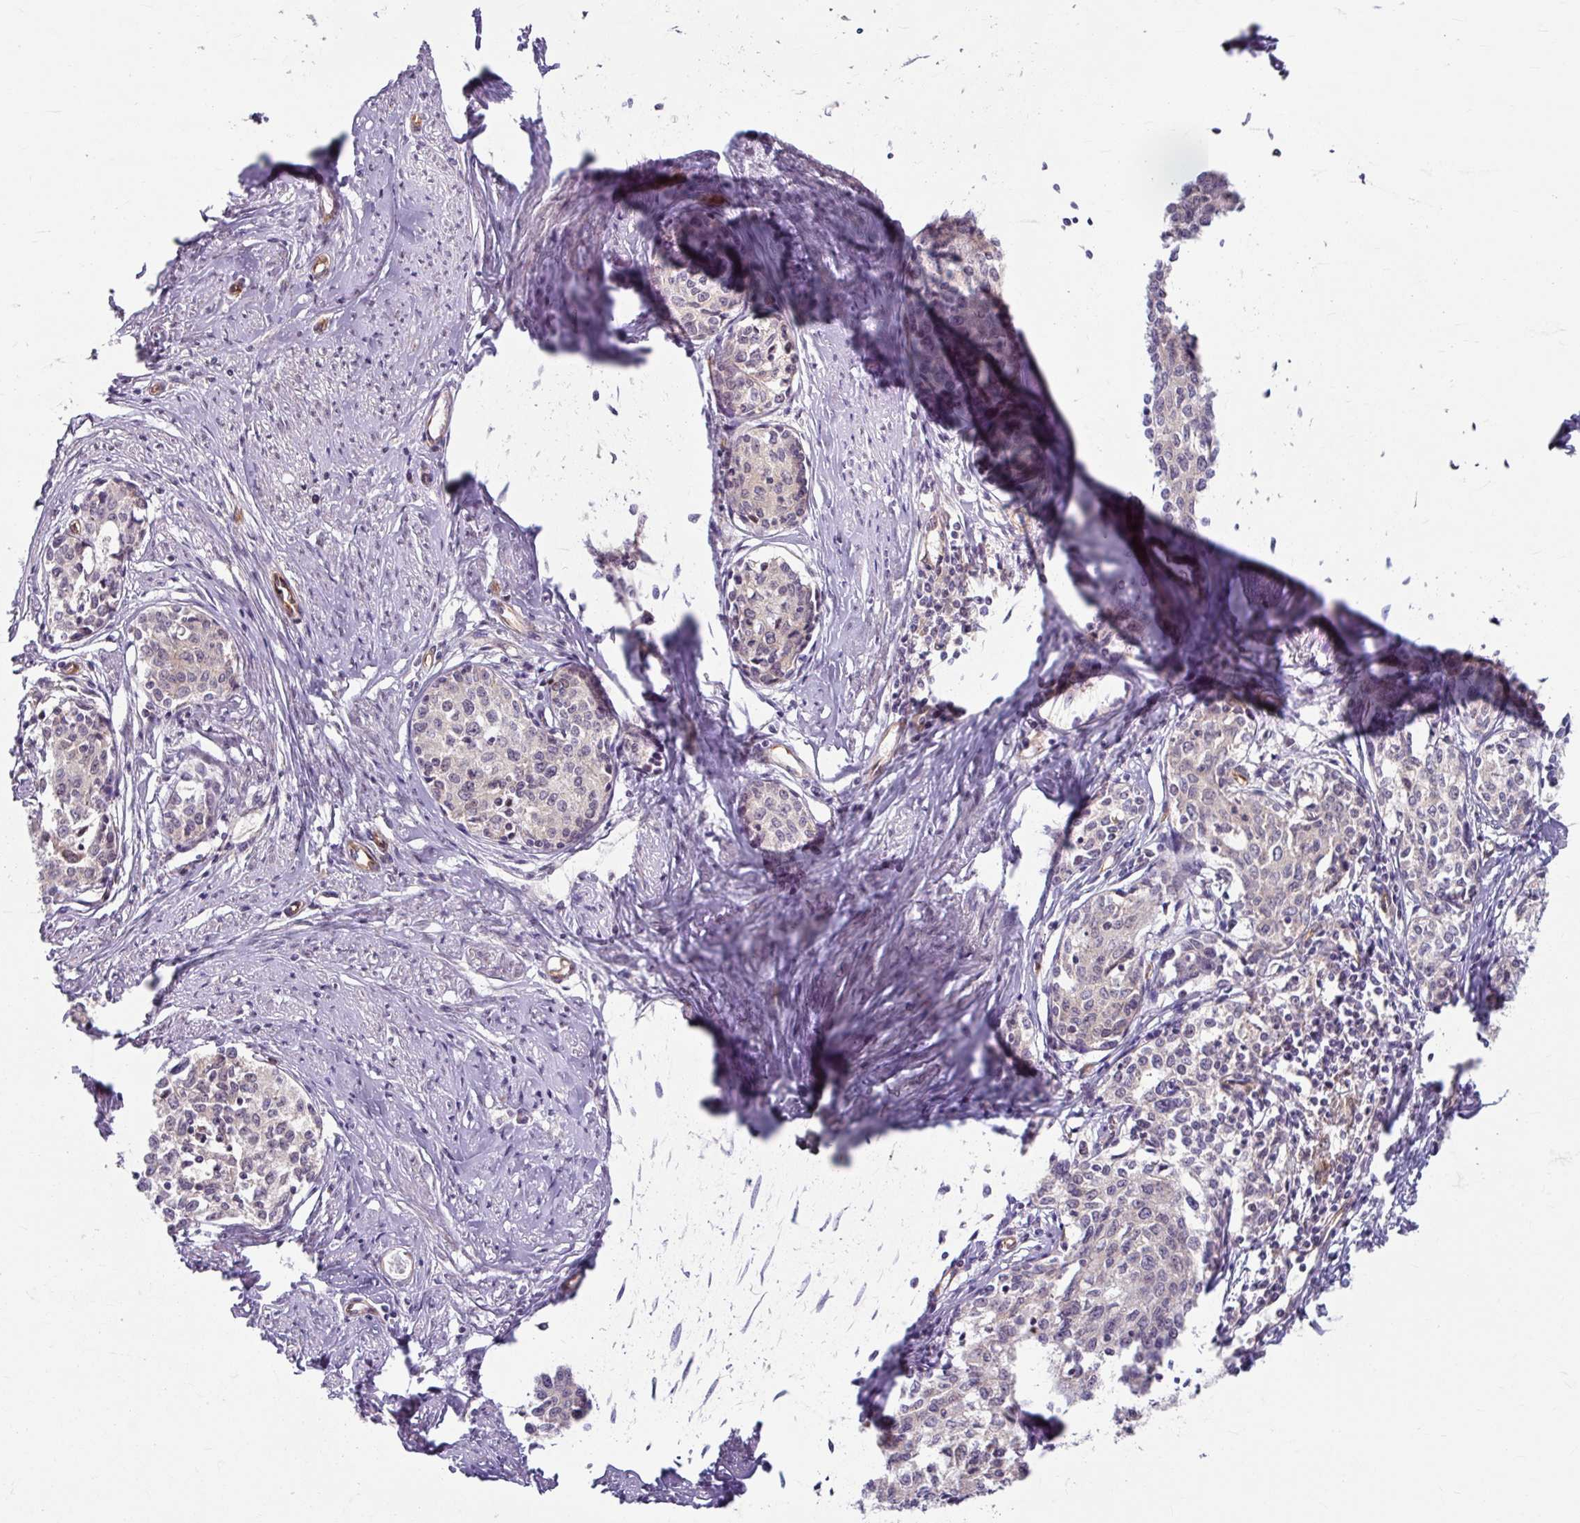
{"staining": {"intensity": "negative", "quantity": "none", "location": "none"}, "tissue": "cervical cancer", "cell_type": "Tumor cells", "image_type": "cancer", "snomed": [{"axis": "morphology", "description": "Squamous cell carcinoma, NOS"}, {"axis": "morphology", "description": "Adenocarcinoma, NOS"}, {"axis": "topography", "description": "Cervix"}], "caption": "Immunohistochemical staining of human cervical cancer displays no significant expression in tumor cells.", "gene": "DAAM2", "patient": {"sex": "female", "age": 52}}